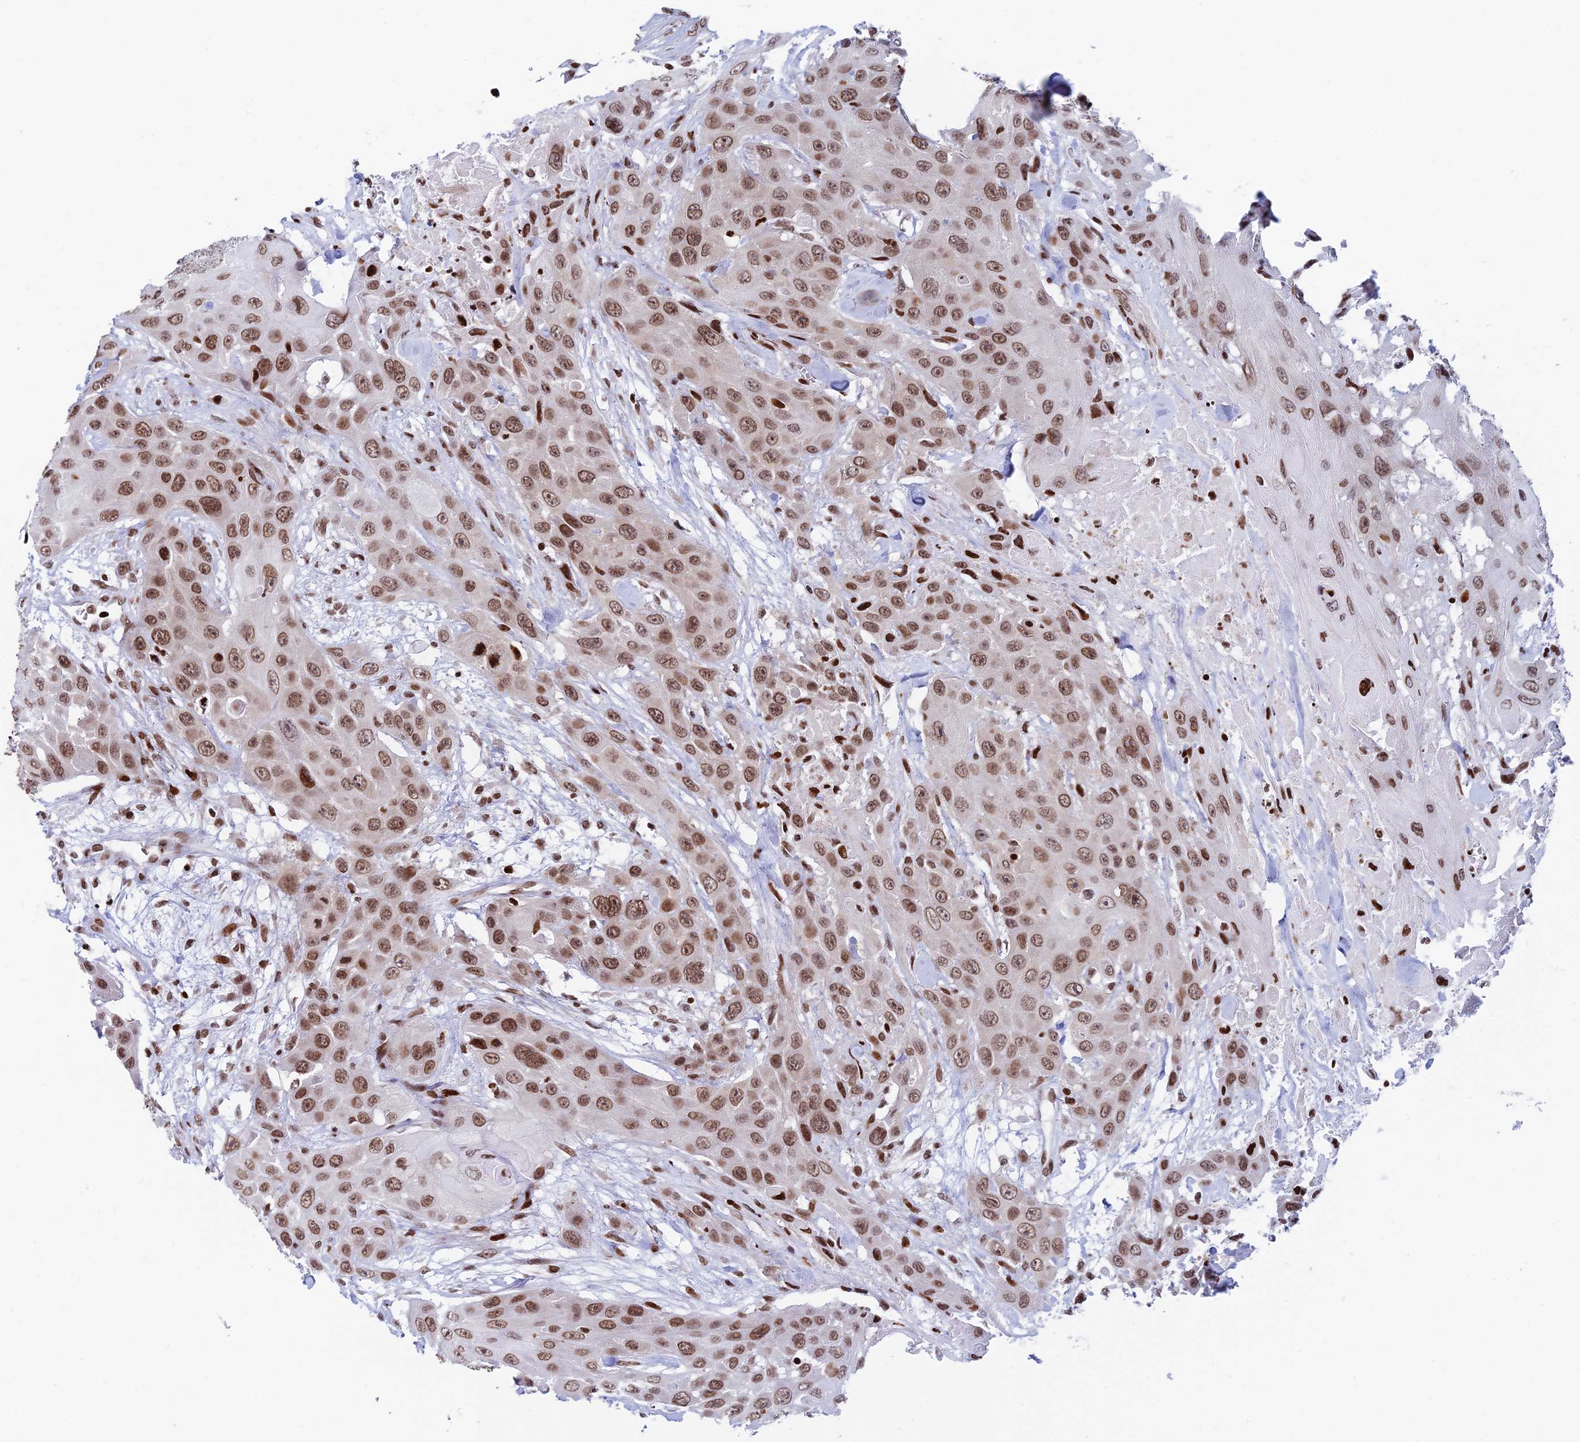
{"staining": {"intensity": "moderate", "quantity": ">75%", "location": "nuclear"}, "tissue": "head and neck cancer", "cell_type": "Tumor cells", "image_type": "cancer", "snomed": [{"axis": "morphology", "description": "Squamous cell carcinoma, NOS"}, {"axis": "topography", "description": "Head-Neck"}], "caption": "Human squamous cell carcinoma (head and neck) stained with a brown dye shows moderate nuclear positive expression in approximately >75% of tumor cells.", "gene": "RPAP1", "patient": {"sex": "male", "age": 81}}